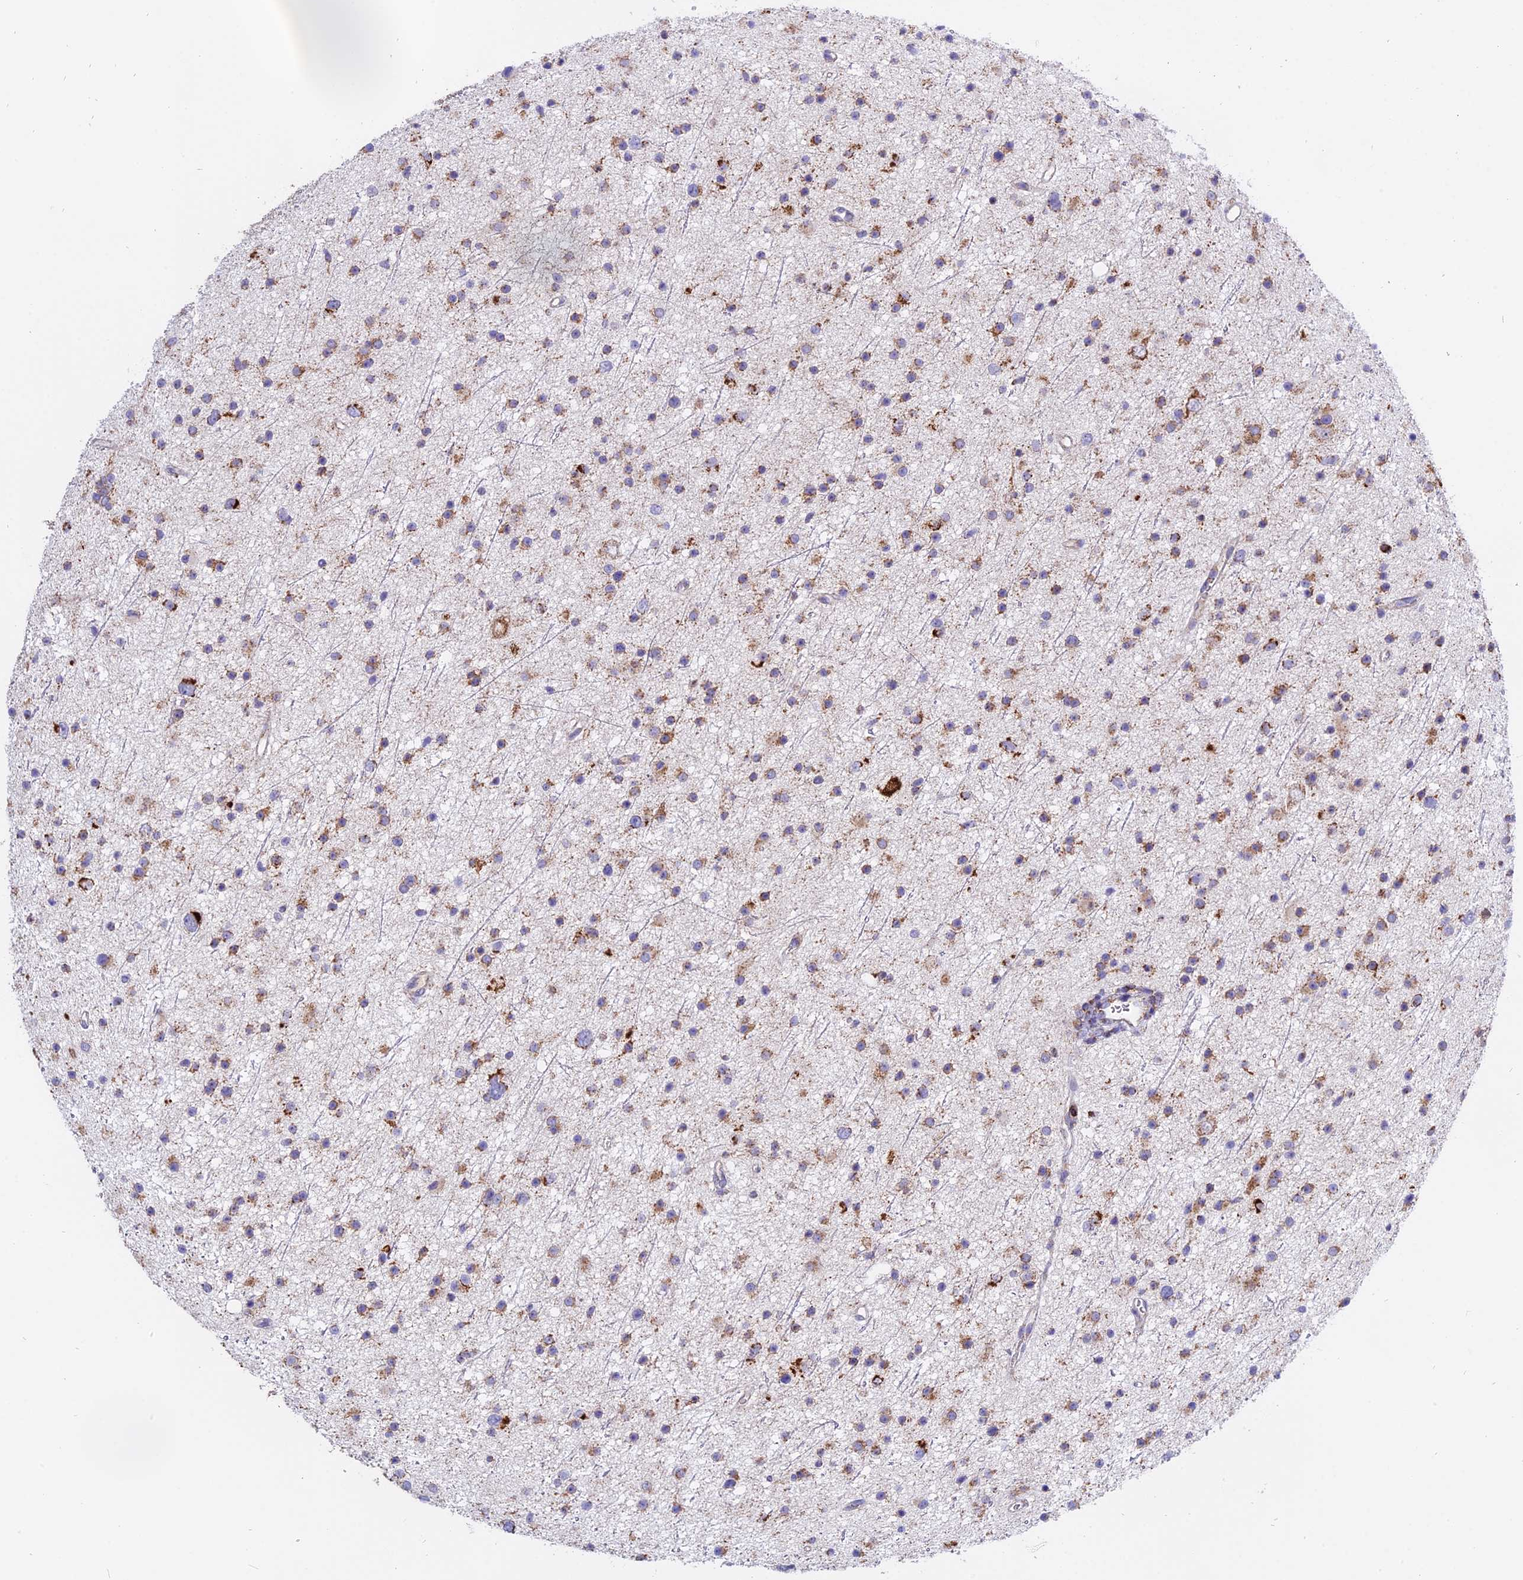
{"staining": {"intensity": "strong", "quantity": ">75%", "location": "cytoplasmic/membranous"}, "tissue": "glioma", "cell_type": "Tumor cells", "image_type": "cancer", "snomed": [{"axis": "morphology", "description": "Glioma, malignant, Low grade"}, {"axis": "topography", "description": "Cerebral cortex"}], "caption": "A micrograph showing strong cytoplasmic/membranous positivity in about >75% of tumor cells in malignant glioma (low-grade), as visualized by brown immunohistochemical staining.", "gene": "MRPS34", "patient": {"sex": "female", "age": 39}}